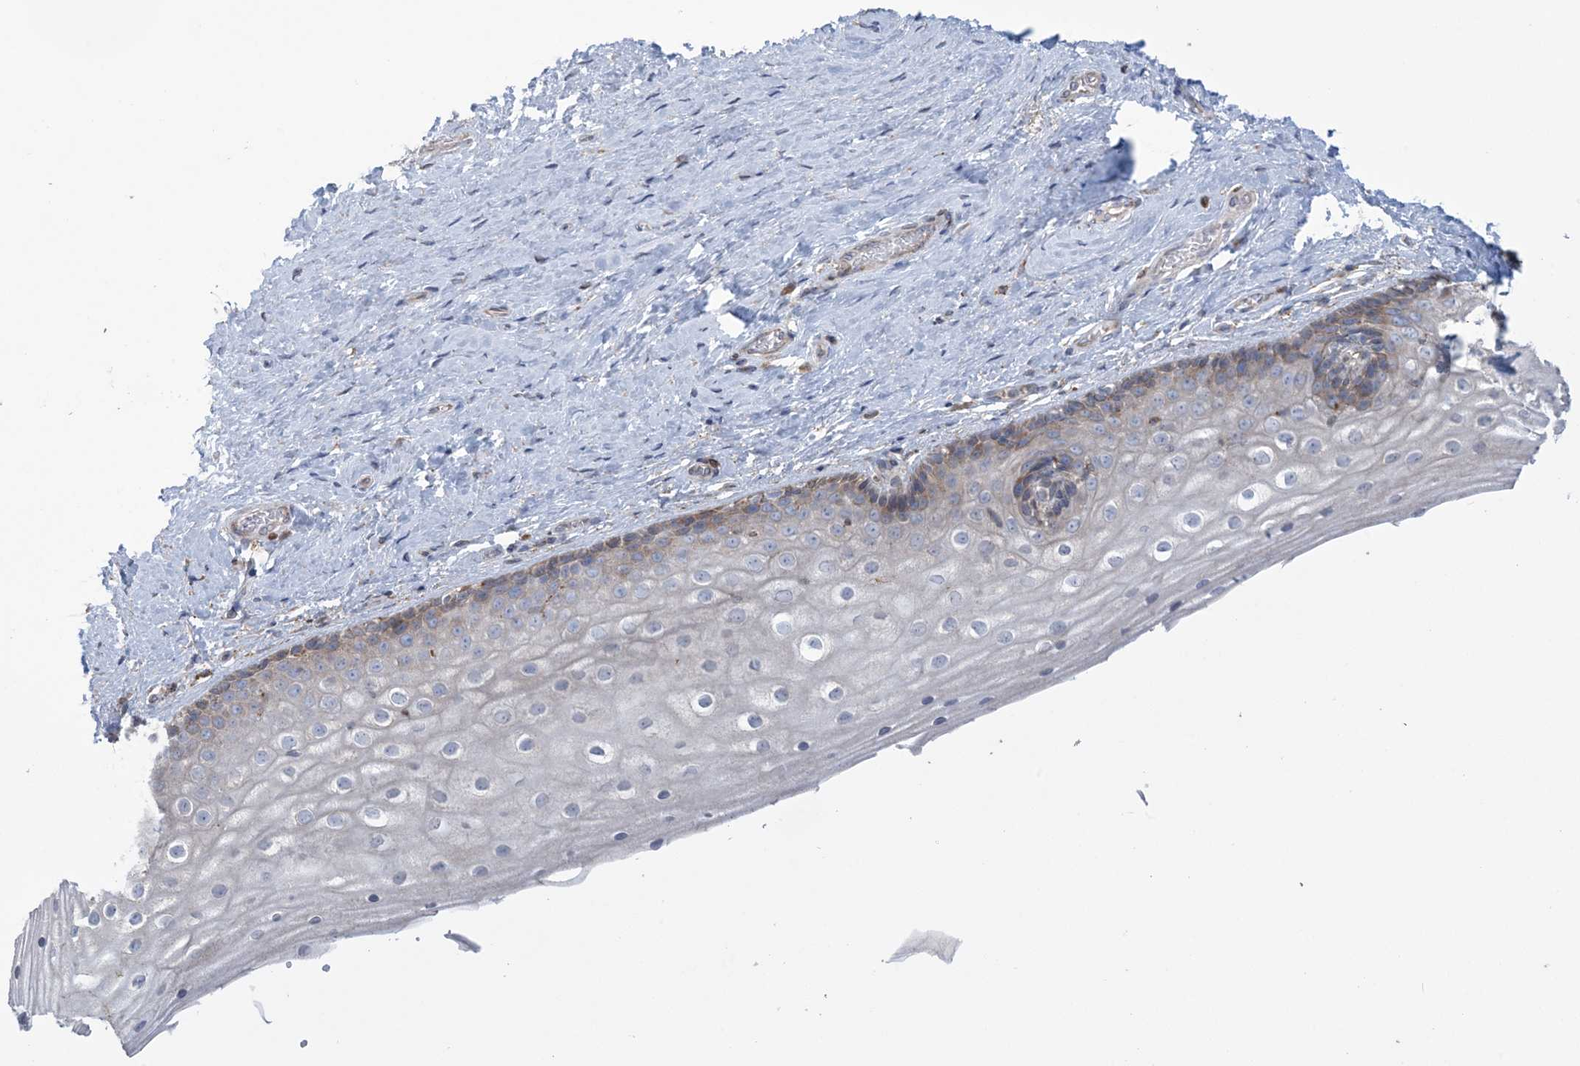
{"staining": {"intensity": "negative", "quantity": "none", "location": "none"}, "tissue": "vagina", "cell_type": "Squamous epithelial cells", "image_type": "normal", "snomed": [{"axis": "morphology", "description": "Normal tissue, NOS"}, {"axis": "topography", "description": "Vagina"}], "caption": "This is a image of IHC staining of unremarkable vagina, which shows no staining in squamous epithelial cells. Nuclei are stained in blue.", "gene": "SHANK1", "patient": {"sex": "female", "age": 46}}